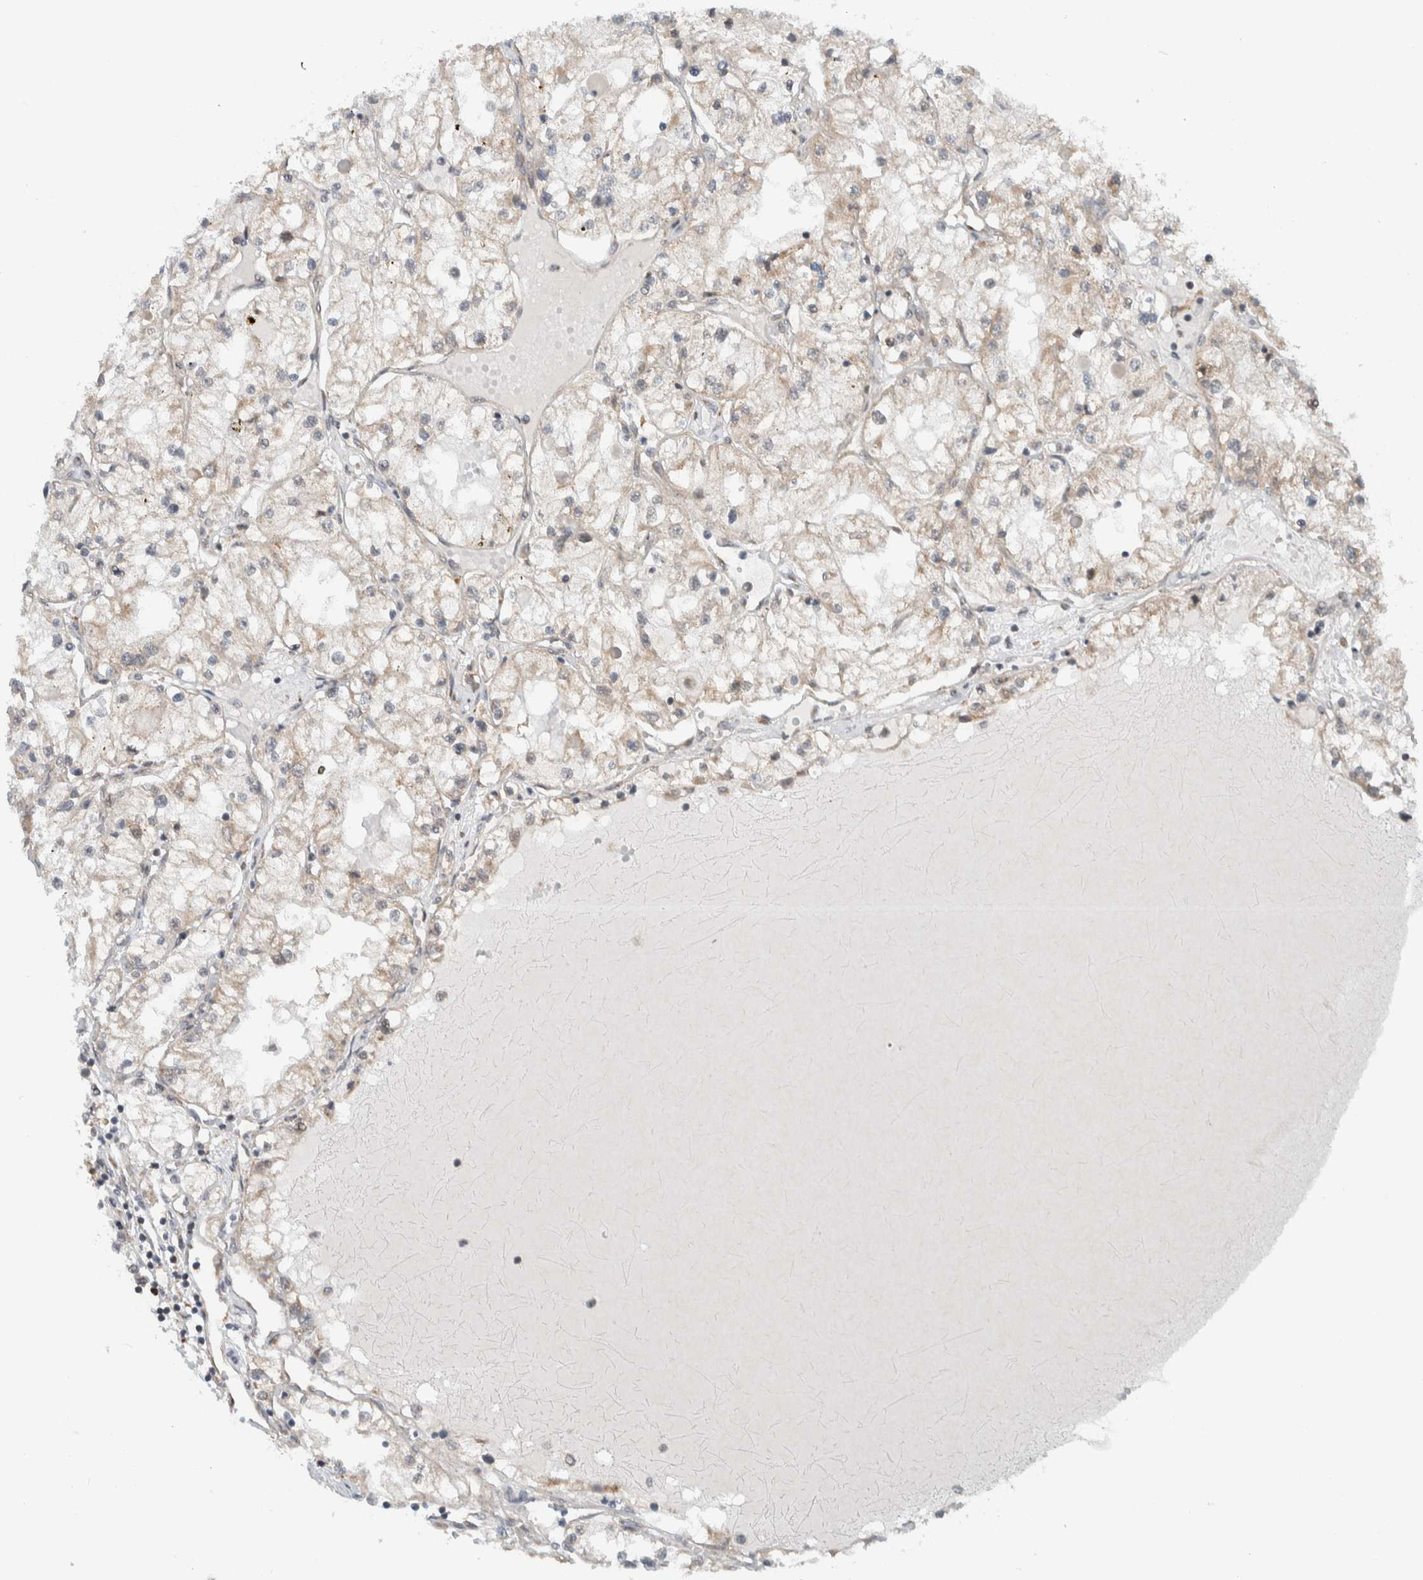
{"staining": {"intensity": "weak", "quantity": "25%-75%", "location": "cytoplasmic/membranous"}, "tissue": "renal cancer", "cell_type": "Tumor cells", "image_type": "cancer", "snomed": [{"axis": "morphology", "description": "Adenocarcinoma, NOS"}, {"axis": "topography", "description": "Kidney"}], "caption": "A photomicrograph of human renal adenocarcinoma stained for a protein demonstrates weak cytoplasmic/membranous brown staining in tumor cells.", "gene": "RERE", "patient": {"sex": "male", "age": 68}}